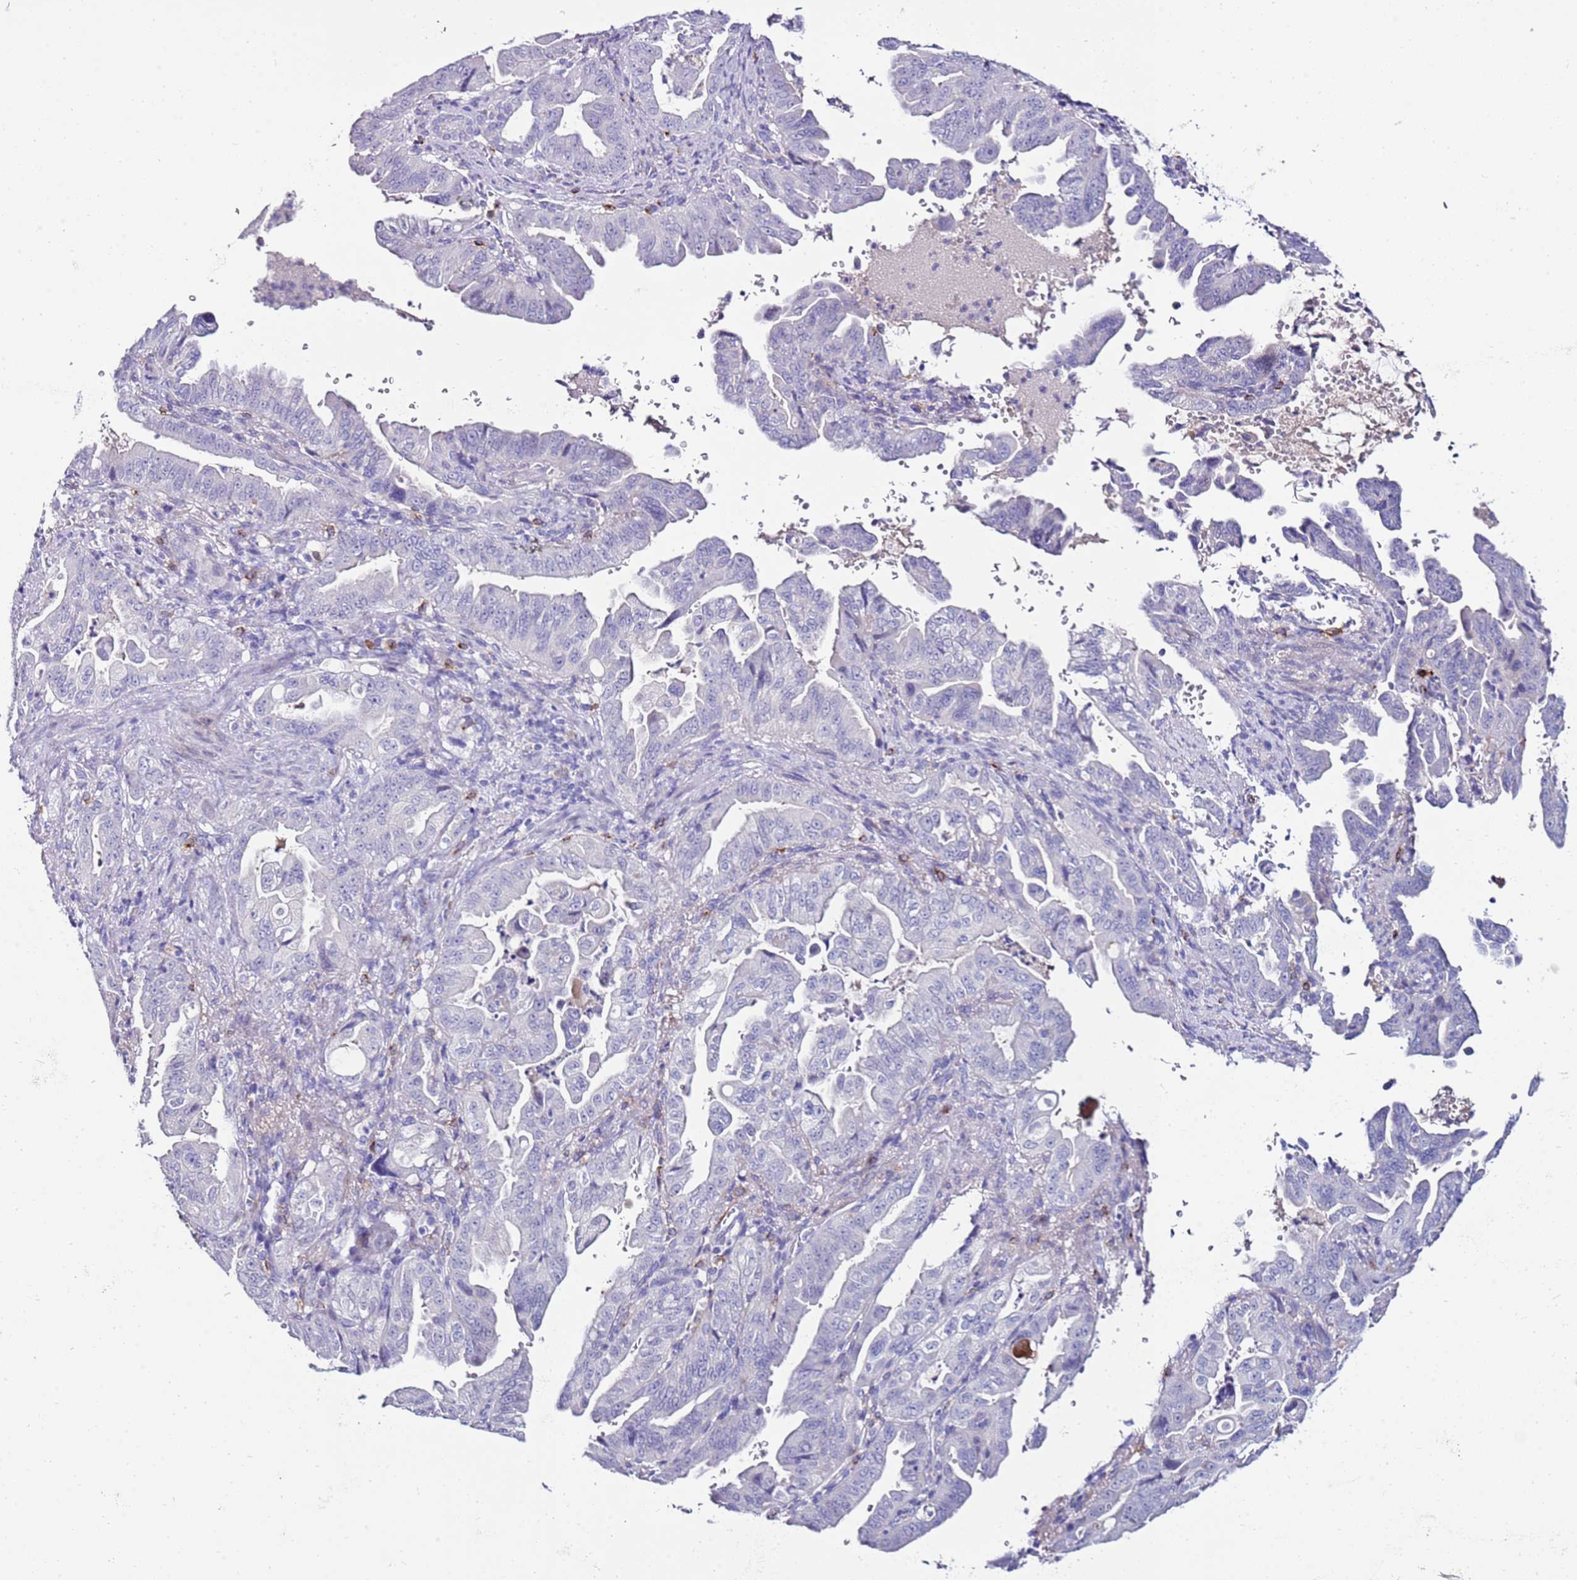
{"staining": {"intensity": "negative", "quantity": "none", "location": "none"}, "tissue": "pancreatic cancer", "cell_type": "Tumor cells", "image_type": "cancer", "snomed": [{"axis": "morphology", "description": "Adenocarcinoma, NOS"}, {"axis": "topography", "description": "Pancreas"}], "caption": "An immunohistochemistry image of pancreatic adenocarcinoma is shown. There is no staining in tumor cells of pancreatic adenocarcinoma.", "gene": "EVPLL", "patient": {"sex": "male", "age": 70}}